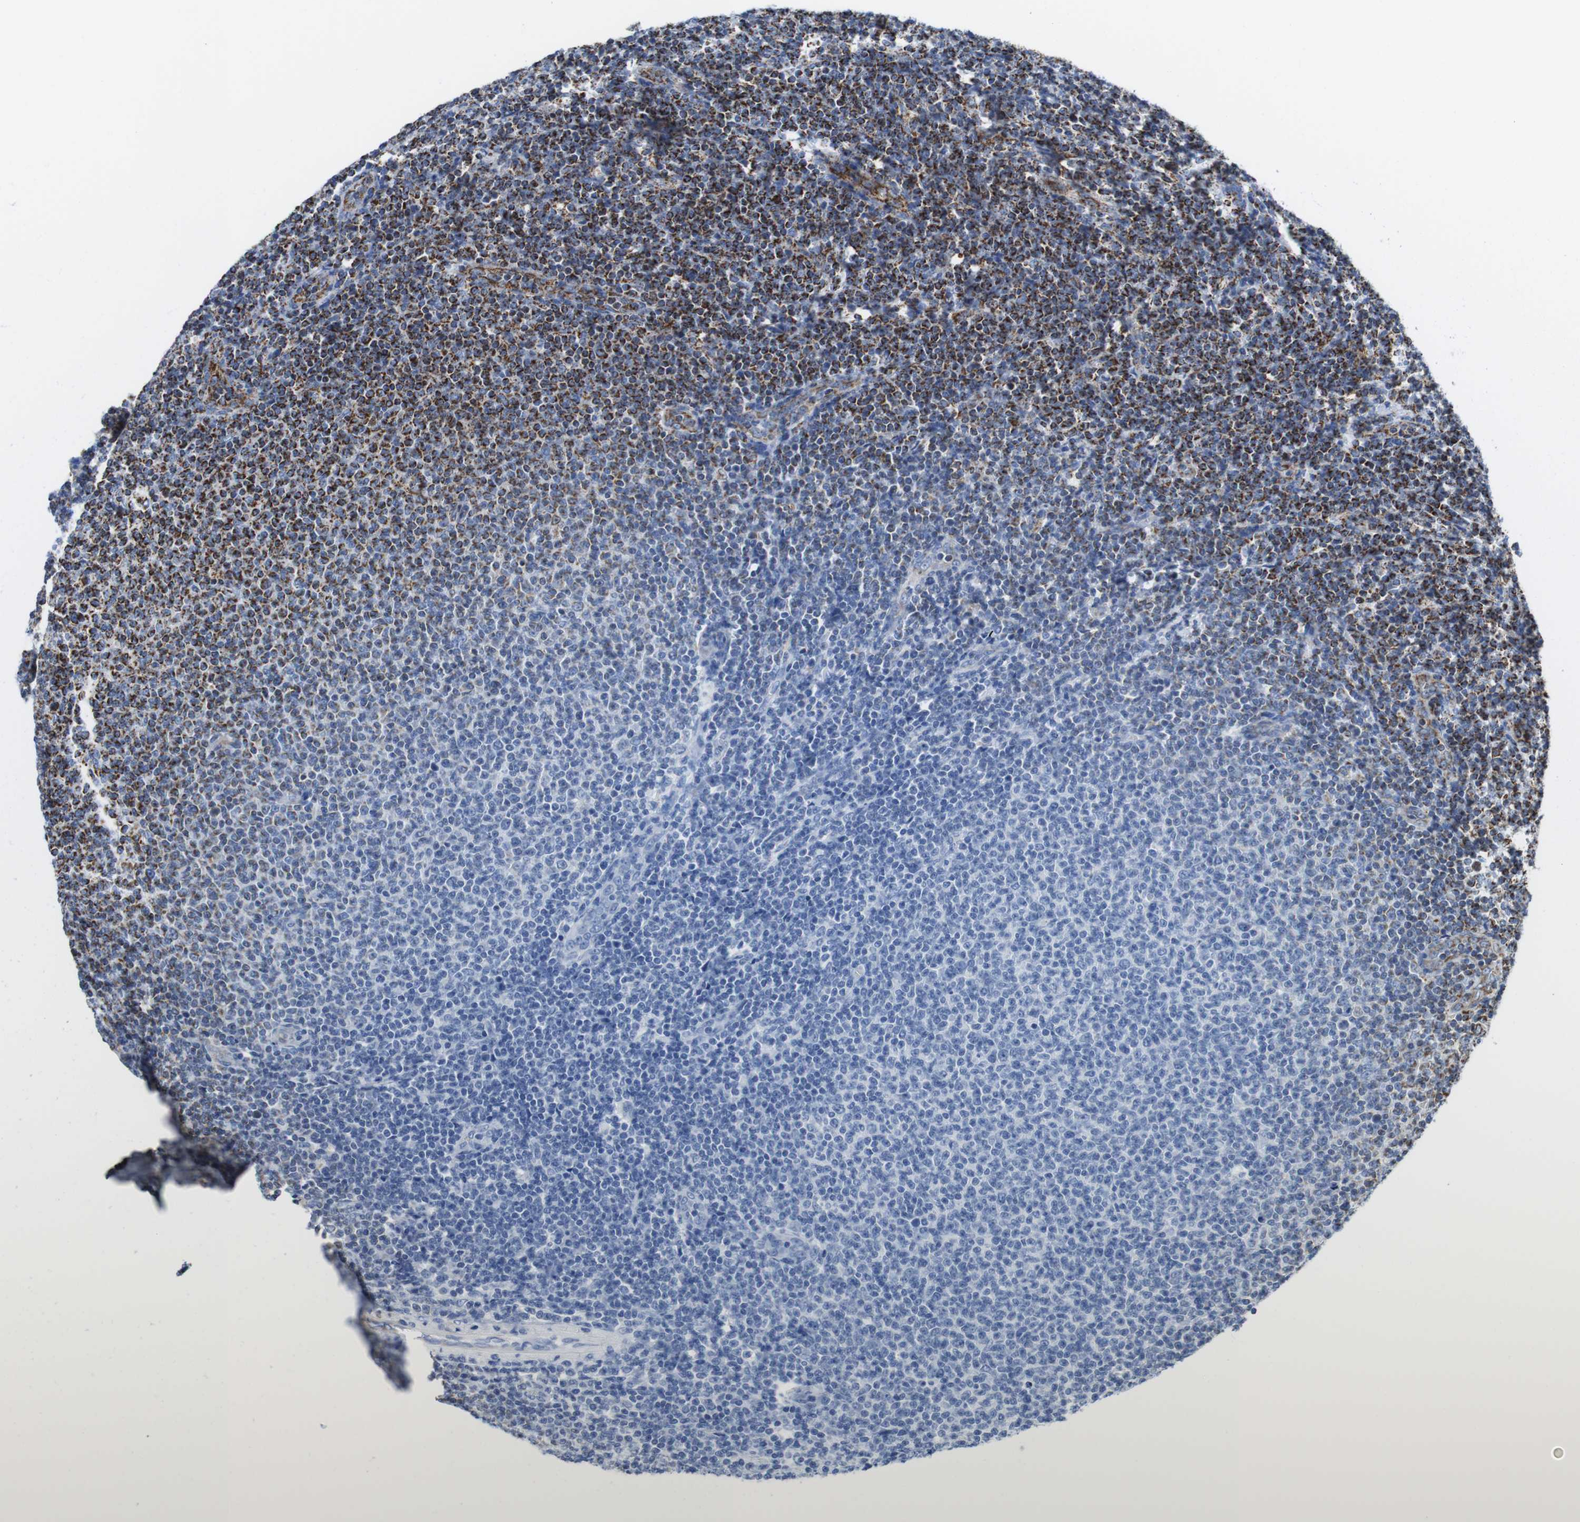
{"staining": {"intensity": "strong", "quantity": "25%-75%", "location": "cytoplasmic/membranous"}, "tissue": "lymphoma", "cell_type": "Tumor cells", "image_type": "cancer", "snomed": [{"axis": "morphology", "description": "Malignant lymphoma, non-Hodgkin's type, Low grade"}, {"axis": "topography", "description": "Lymph node"}], "caption": "Protein expression by immunohistochemistry (IHC) exhibits strong cytoplasmic/membranous positivity in about 25%-75% of tumor cells in malignant lymphoma, non-Hodgkin's type (low-grade). (Stains: DAB in brown, nuclei in blue, Microscopy: brightfield microscopy at high magnification).", "gene": "ATP5PO", "patient": {"sex": "male", "age": 66}}